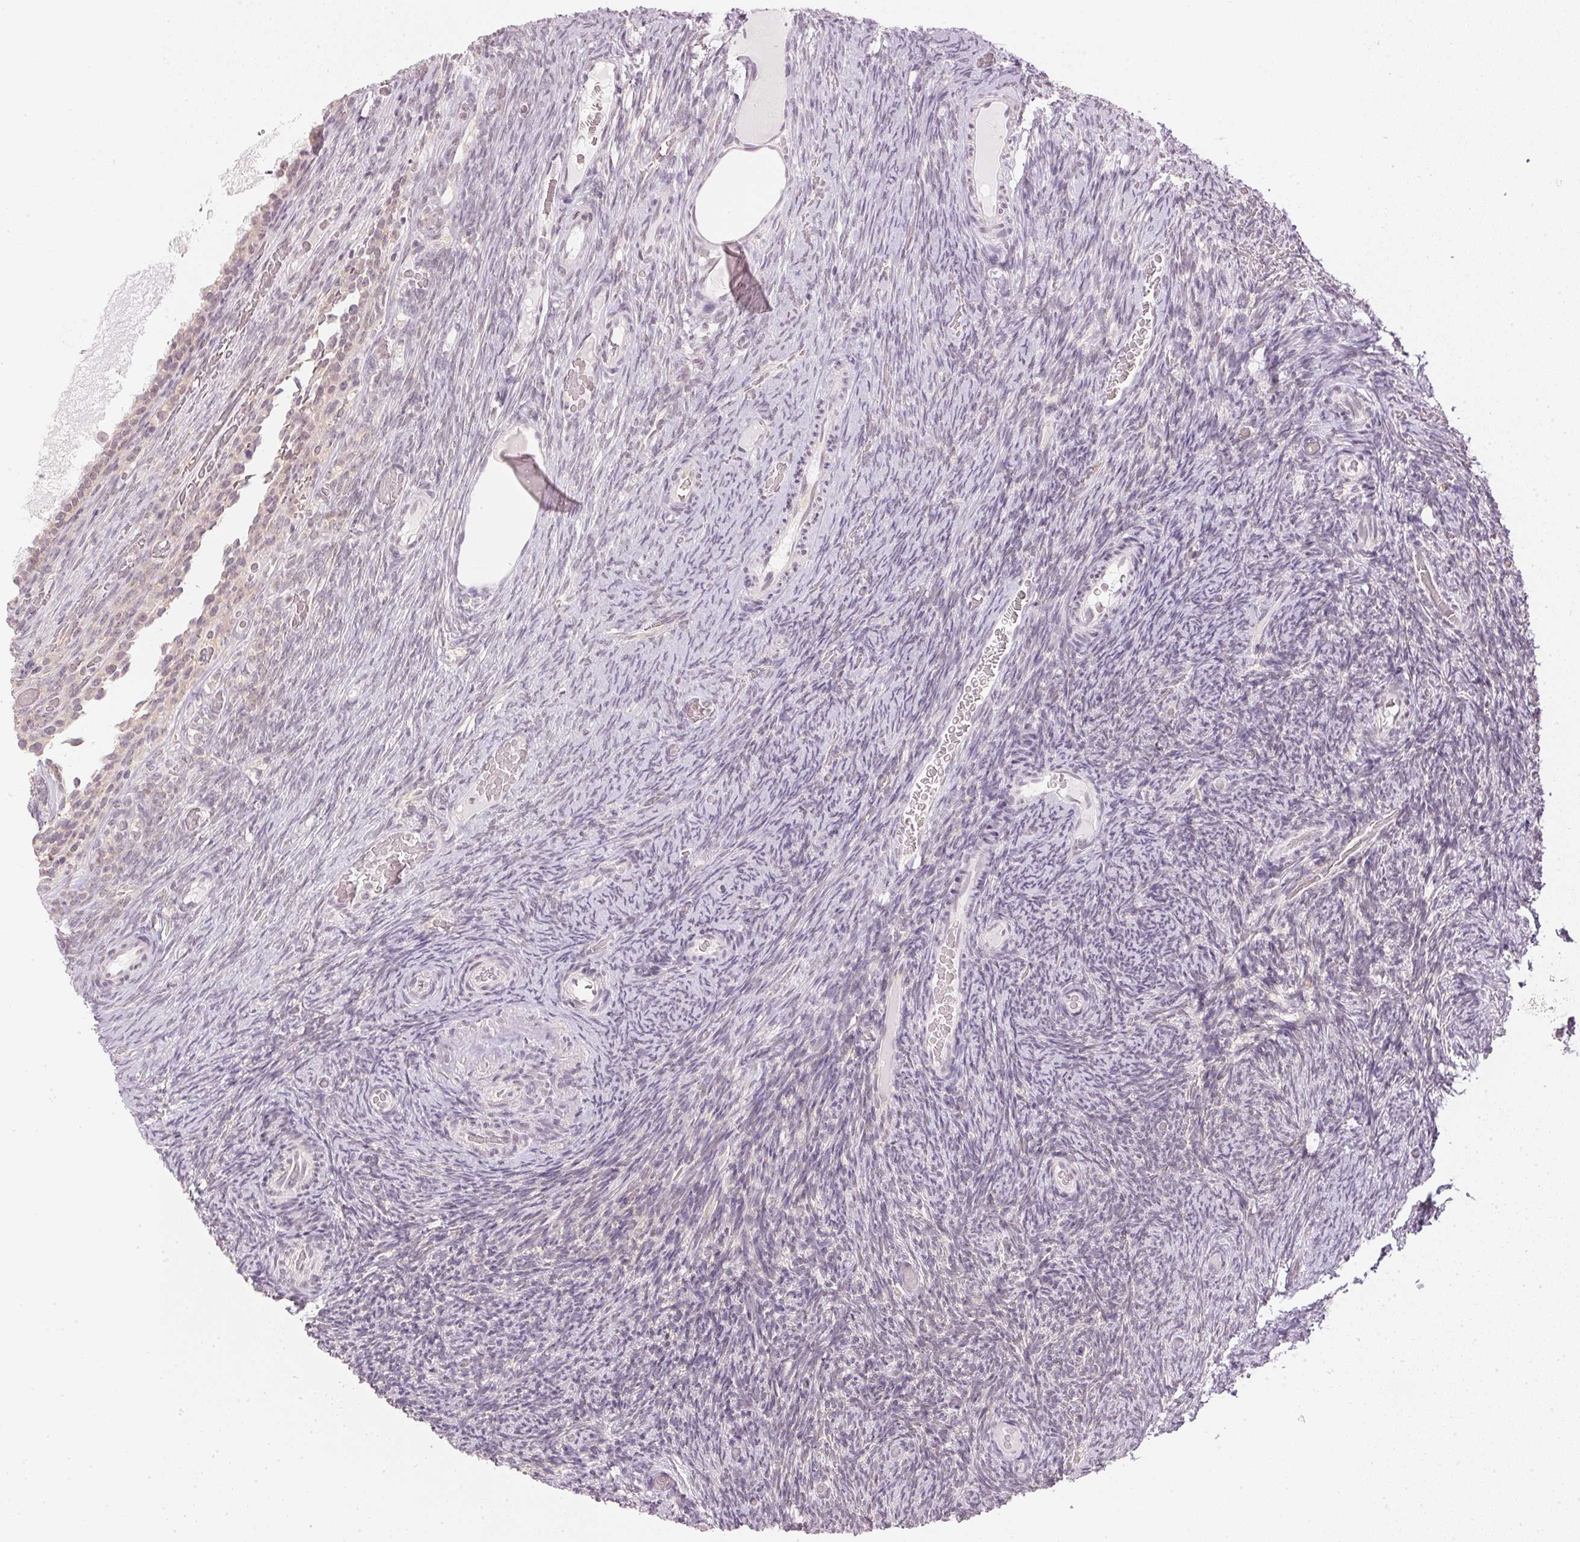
{"staining": {"intensity": "negative", "quantity": "none", "location": "none"}, "tissue": "ovary", "cell_type": "Ovarian stroma cells", "image_type": "normal", "snomed": [{"axis": "morphology", "description": "Normal tissue, NOS"}, {"axis": "topography", "description": "Ovary"}], "caption": "Ovarian stroma cells show no significant positivity in unremarkable ovary.", "gene": "KPRP", "patient": {"sex": "female", "age": 34}}